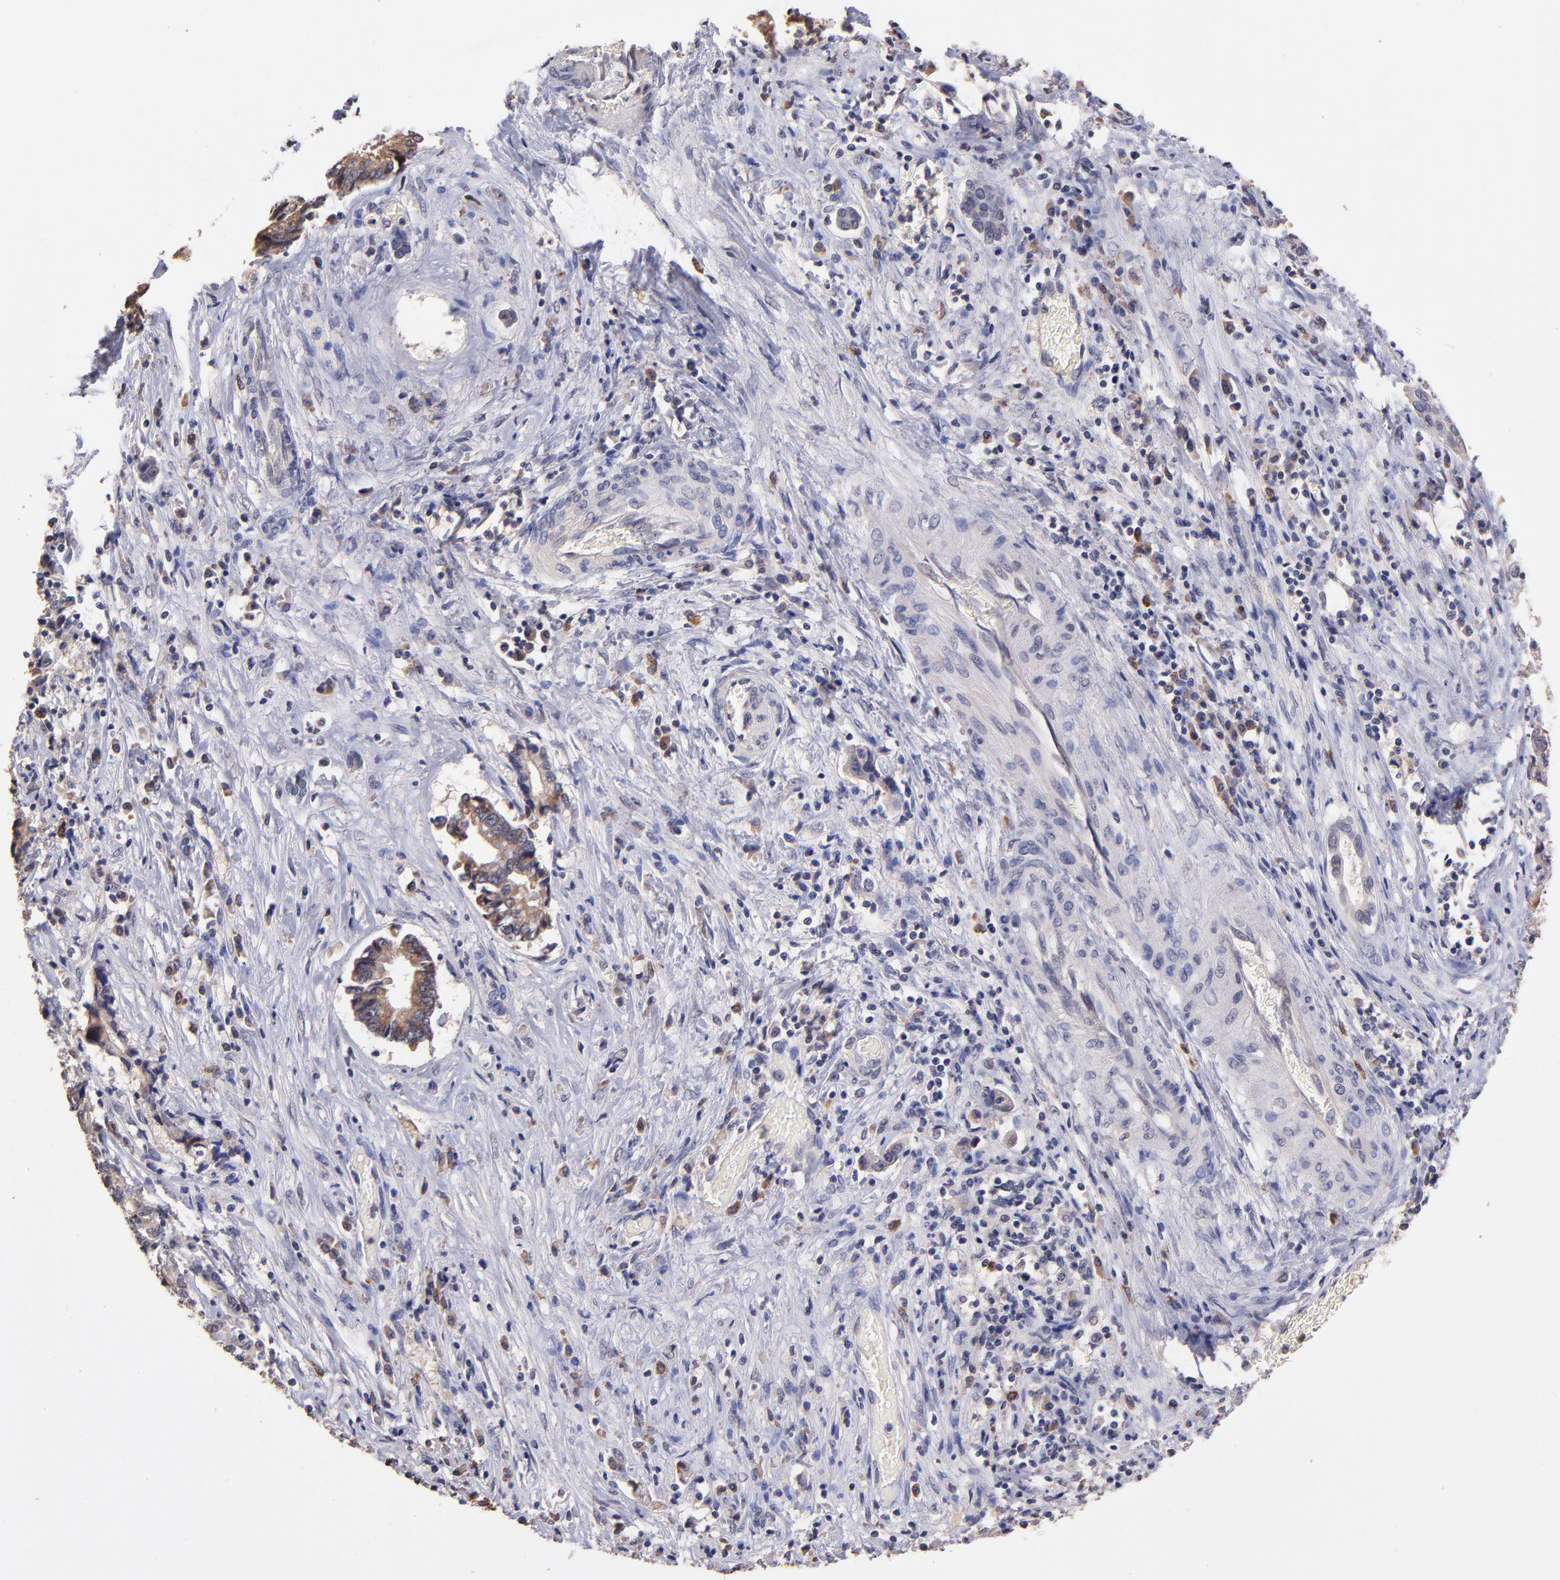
{"staining": {"intensity": "weak", "quantity": ">75%", "location": "cytoplasmic/membranous"}, "tissue": "liver cancer", "cell_type": "Tumor cells", "image_type": "cancer", "snomed": [{"axis": "morphology", "description": "Cholangiocarcinoma"}, {"axis": "topography", "description": "Liver"}], "caption": "This histopathology image displays IHC staining of human liver cancer, with low weak cytoplasmic/membranous staining in approximately >75% of tumor cells.", "gene": "RNASEL", "patient": {"sex": "male", "age": 57}}